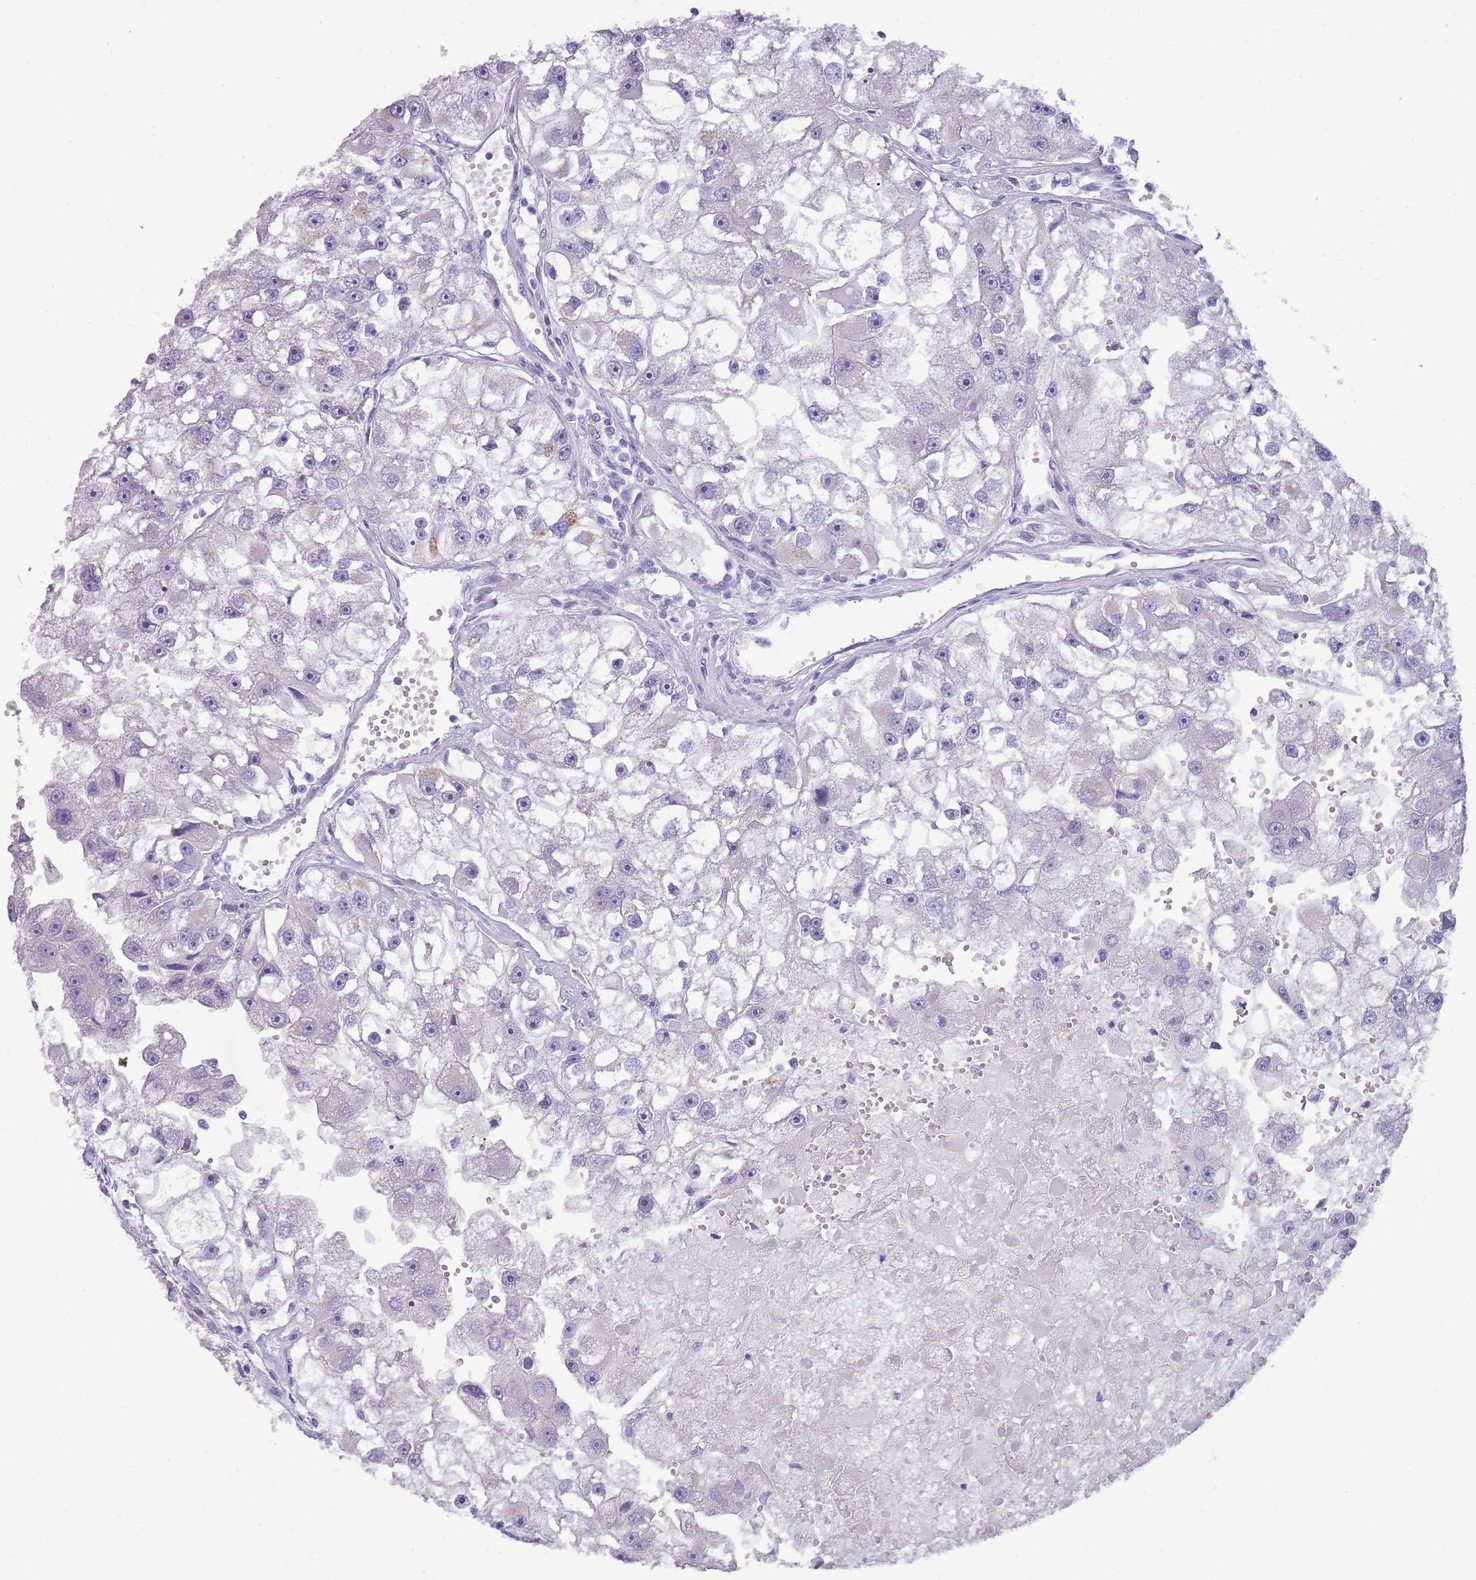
{"staining": {"intensity": "negative", "quantity": "none", "location": "none"}, "tissue": "renal cancer", "cell_type": "Tumor cells", "image_type": "cancer", "snomed": [{"axis": "morphology", "description": "Adenocarcinoma, NOS"}, {"axis": "topography", "description": "Kidney"}], "caption": "An immunohistochemistry image of renal cancer (adenocarcinoma) is shown. There is no staining in tumor cells of renal cancer (adenocarcinoma). Nuclei are stained in blue.", "gene": "NBPF6", "patient": {"sex": "male", "age": 63}}